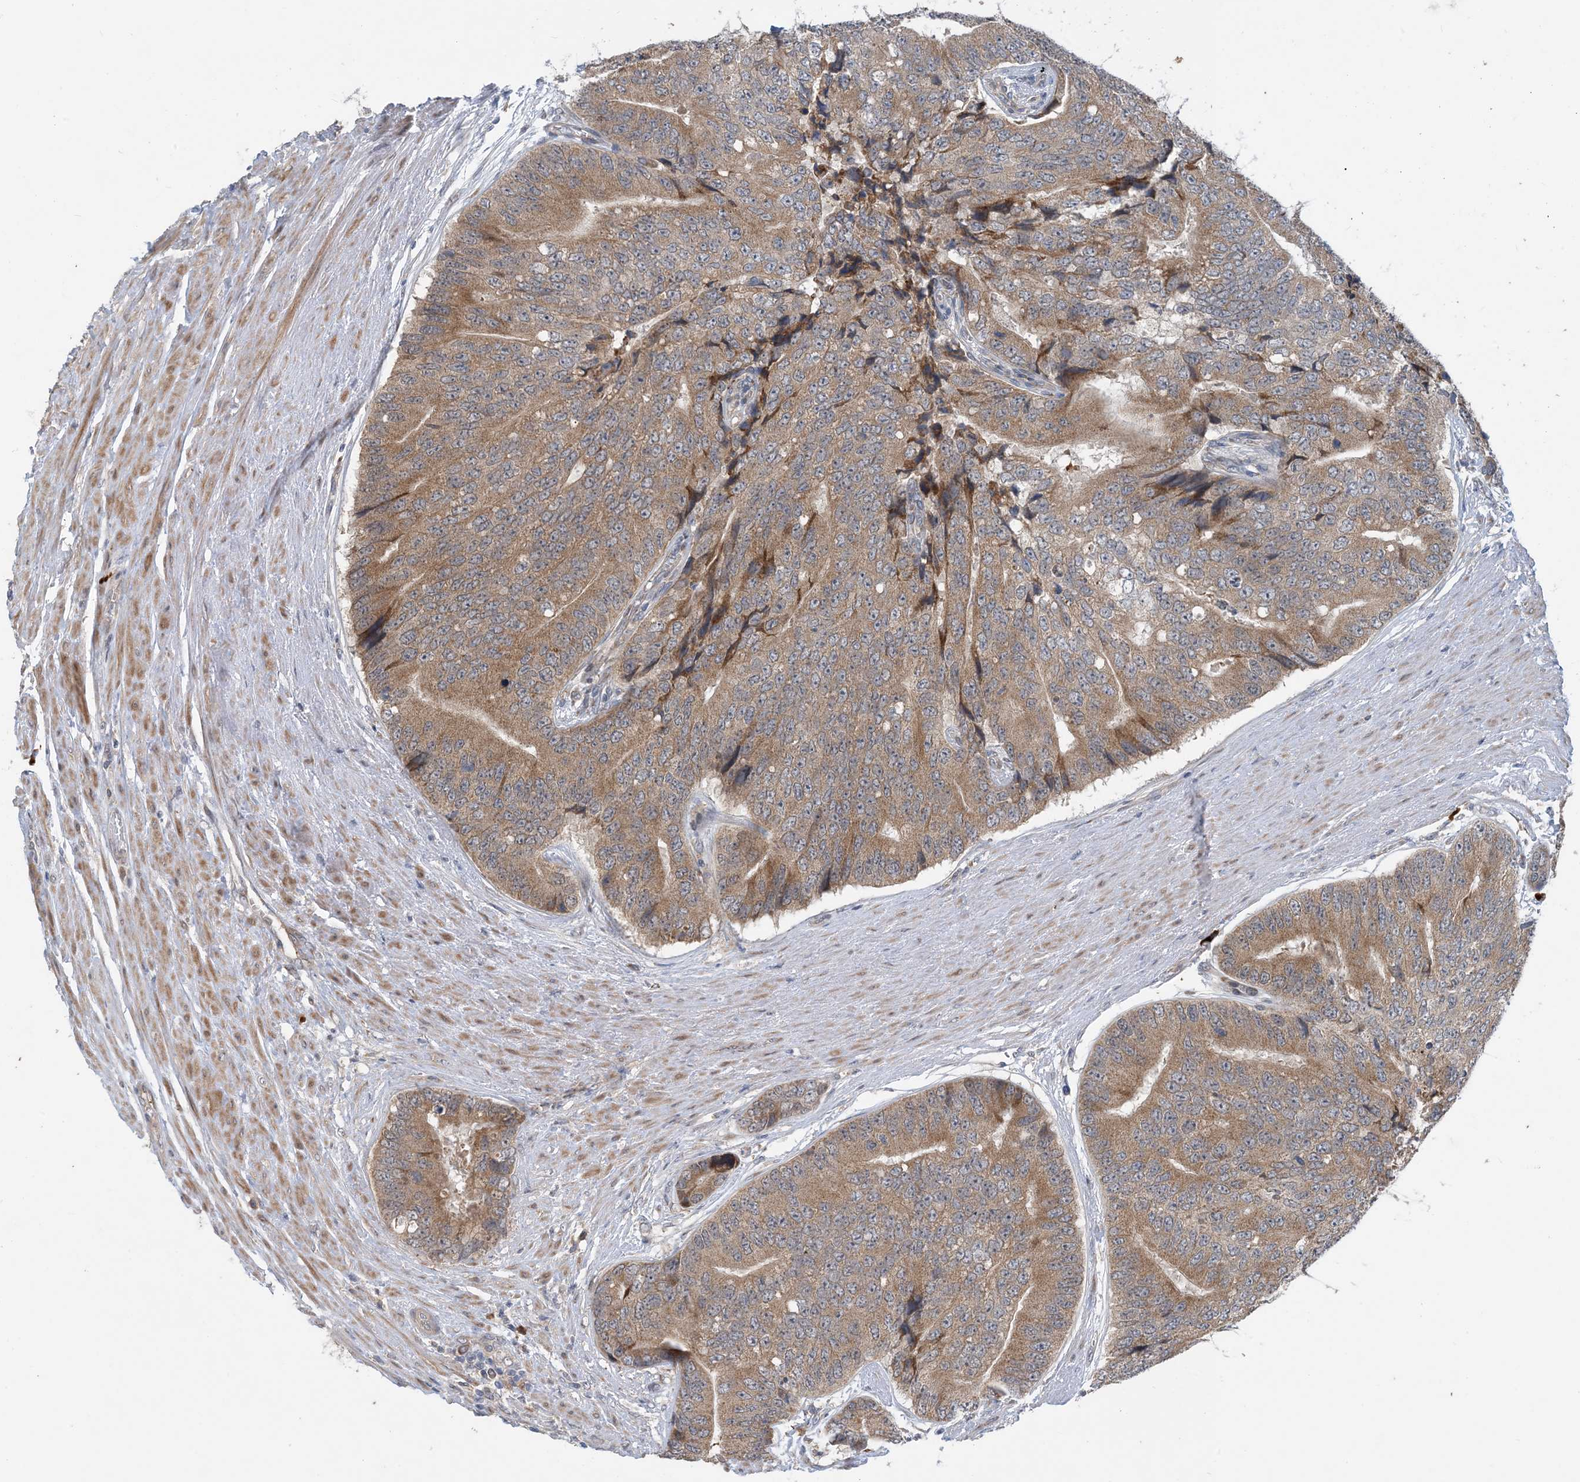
{"staining": {"intensity": "moderate", "quantity": ">75%", "location": "cytoplasmic/membranous"}, "tissue": "prostate cancer", "cell_type": "Tumor cells", "image_type": "cancer", "snomed": [{"axis": "morphology", "description": "Adenocarcinoma, High grade"}, {"axis": "topography", "description": "Prostate"}], "caption": "High-grade adenocarcinoma (prostate) stained with a protein marker demonstrates moderate staining in tumor cells.", "gene": "PHOSPHO2", "patient": {"sex": "male", "age": 70}}